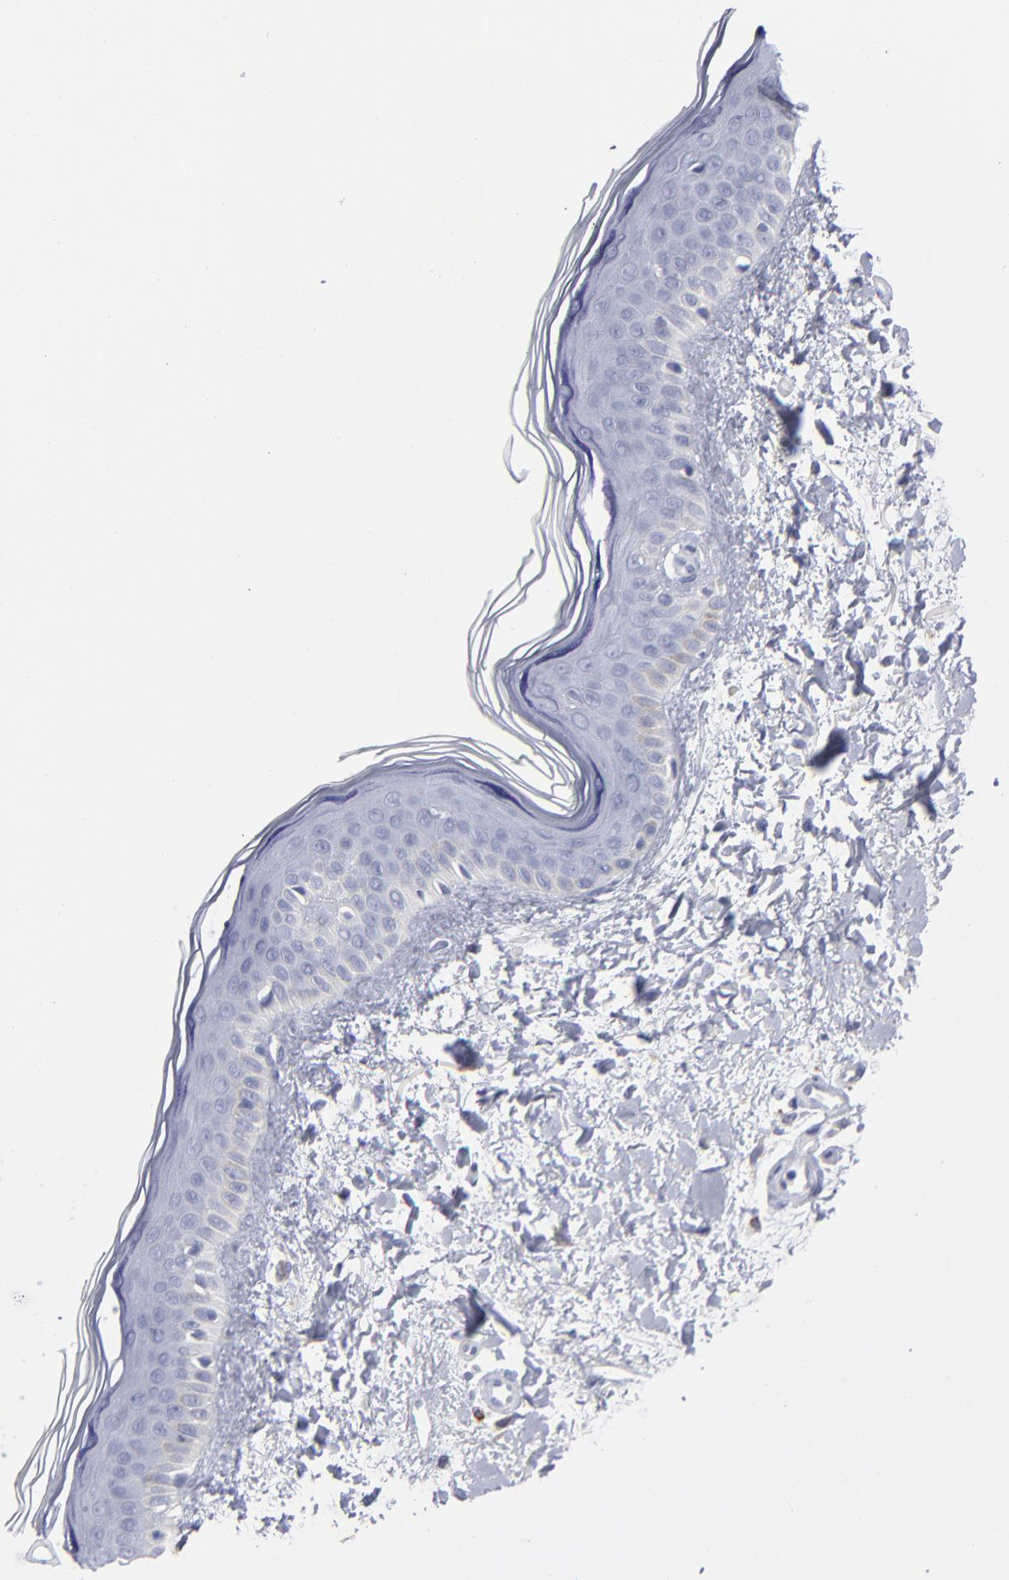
{"staining": {"intensity": "negative", "quantity": "none", "location": "none"}, "tissue": "skin", "cell_type": "Fibroblasts", "image_type": "normal", "snomed": [{"axis": "morphology", "description": "Normal tissue, NOS"}, {"axis": "topography", "description": "Skin"}], "caption": "The micrograph shows no significant expression in fibroblasts of skin.", "gene": "CD180", "patient": {"sex": "female", "age": 19}}